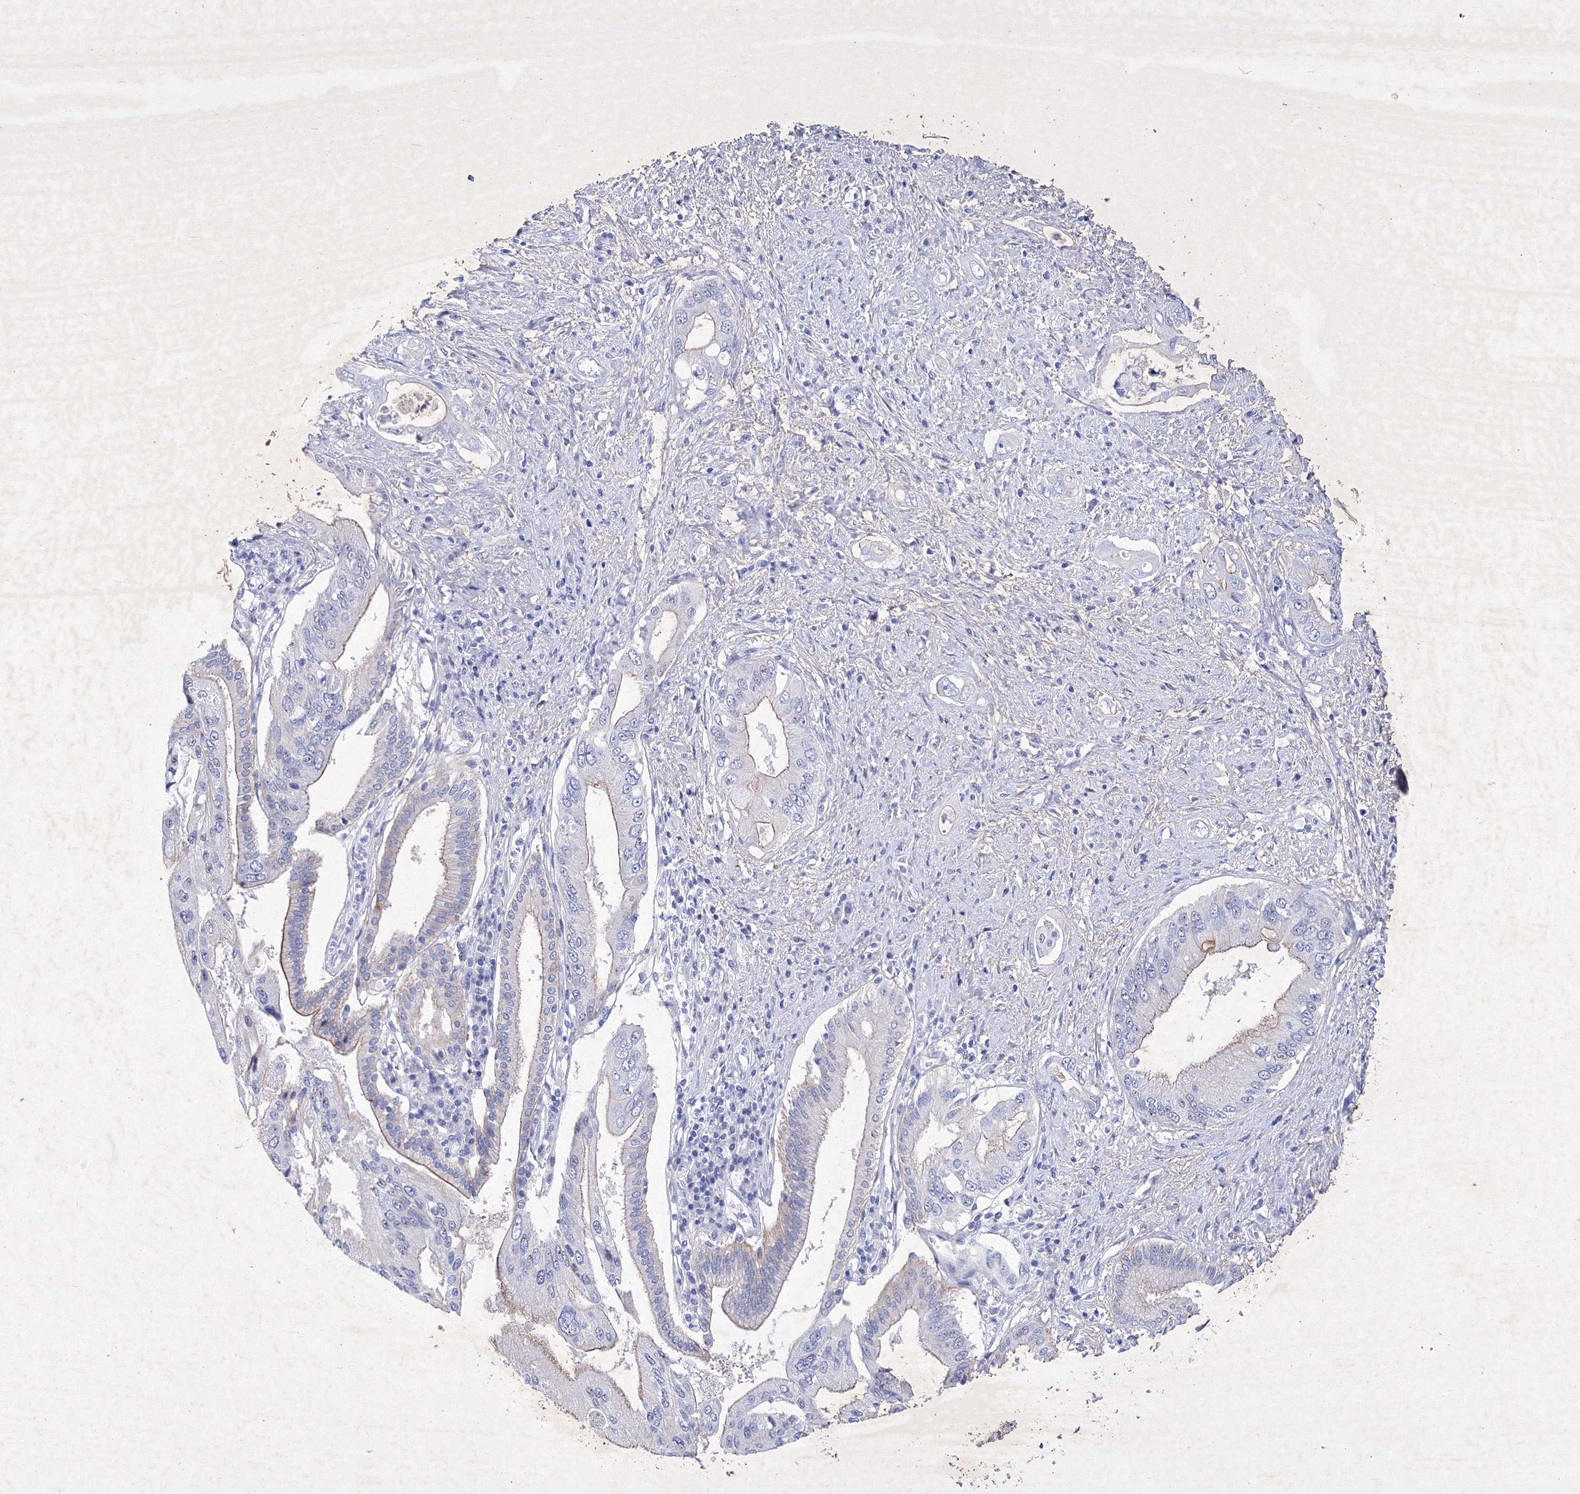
{"staining": {"intensity": "weak", "quantity": "<25%", "location": "cytoplasmic/membranous"}, "tissue": "pancreatic cancer", "cell_type": "Tumor cells", "image_type": "cancer", "snomed": [{"axis": "morphology", "description": "Inflammation, NOS"}, {"axis": "morphology", "description": "Adenocarcinoma, NOS"}, {"axis": "topography", "description": "Pancreas"}], "caption": "The micrograph reveals no significant staining in tumor cells of pancreatic adenocarcinoma.", "gene": "GPN1", "patient": {"sex": "female", "age": 56}}